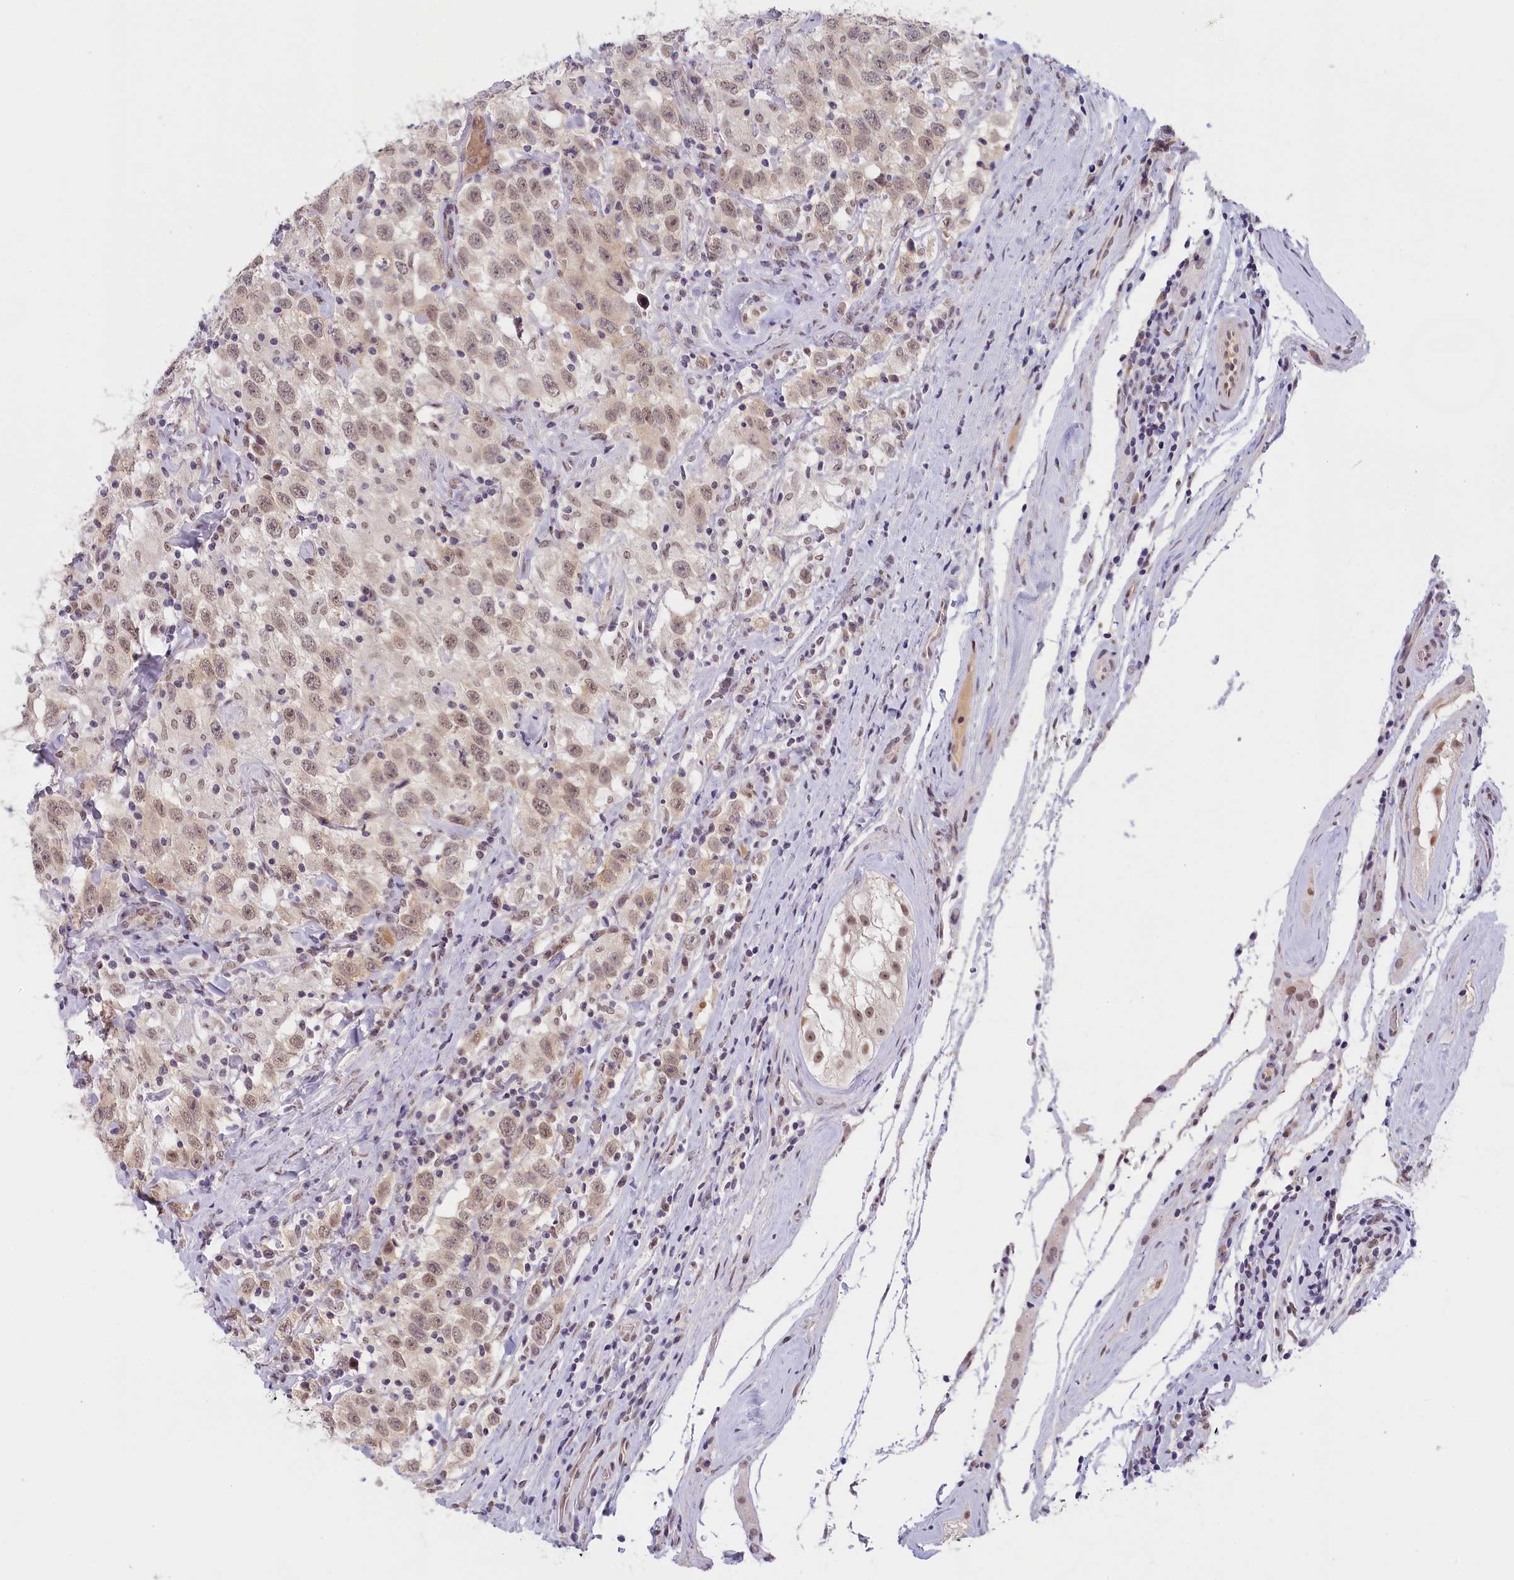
{"staining": {"intensity": "moderate", "quantity": ">75%", "location": "nuclear"}, "tissue": "testis cancer", "cell_type": "Tumor cells", "image_type": "cancer", "snomed": [{"axis": "morphology", "description": "Seminoma, NOS"}, {"axis": "topography", "description": "Testis"}], "caption": "The photomicrograph displays staining of testis cancer, revealing moderate nuclear protein expression (brown color) within tumor cells.", "gene": "SEC31B", "patient": {"sex": "male", "age": 41}}